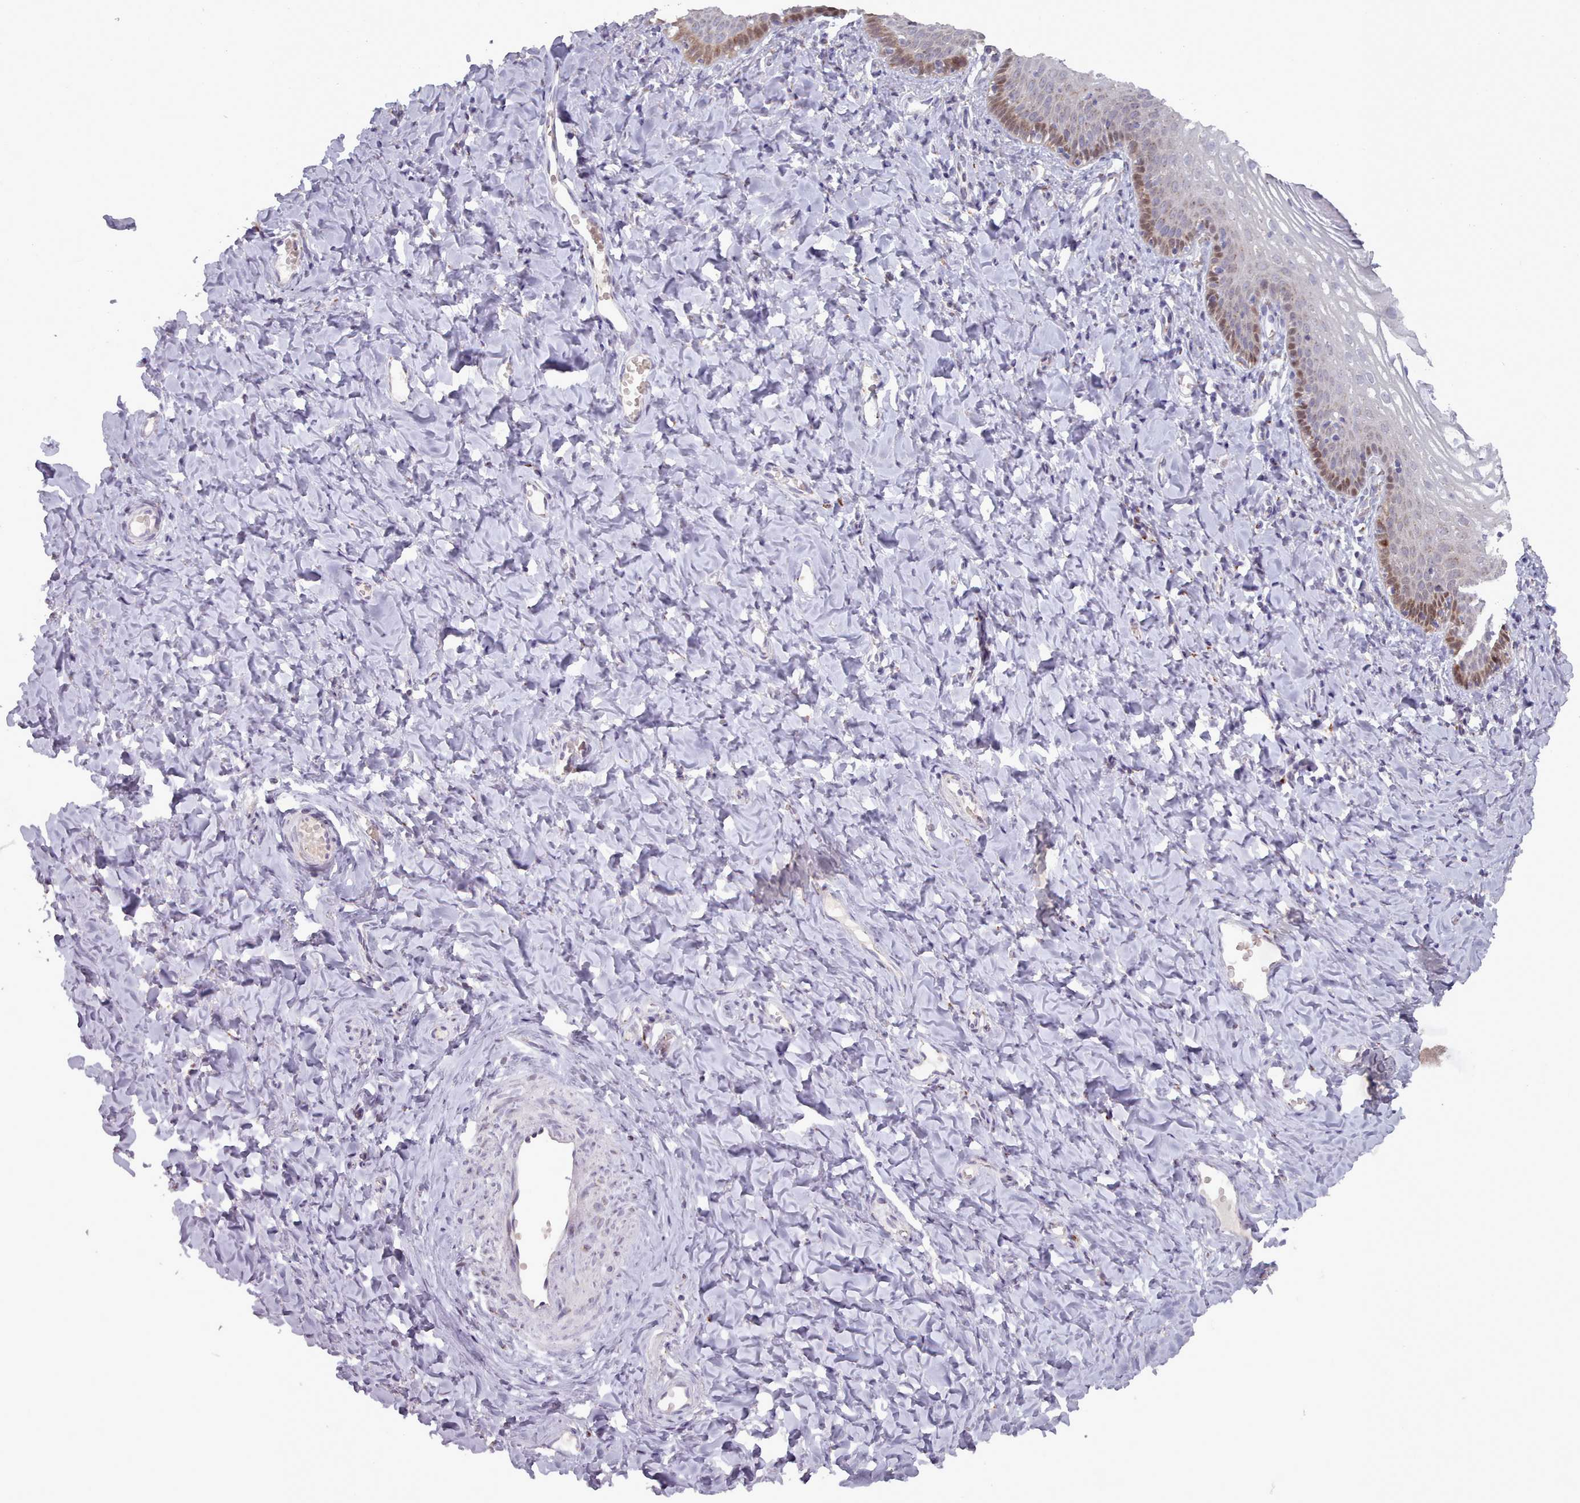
{"staining": {"intensity": "moderate", "quantity": "<25%", "location": "cytoplasmic/membranous"}, "tissue": "vagina", "cell_type": "Squamous epithelial cells", "image_type": "normal", "snomed": [{"axis": "morphology", "description": "Normal tissue, NOS"}, {"axis": "topography", "description": "Vagina"}], "caption": "Immunohistochemical staining of normal human vagina shows low levels of moderate cytoplasmic/membranous staining in approximately <25% of squamous epithelial cells.", "gene": "MAN1B1", "patient": {"sex": "female", "age": 60}}